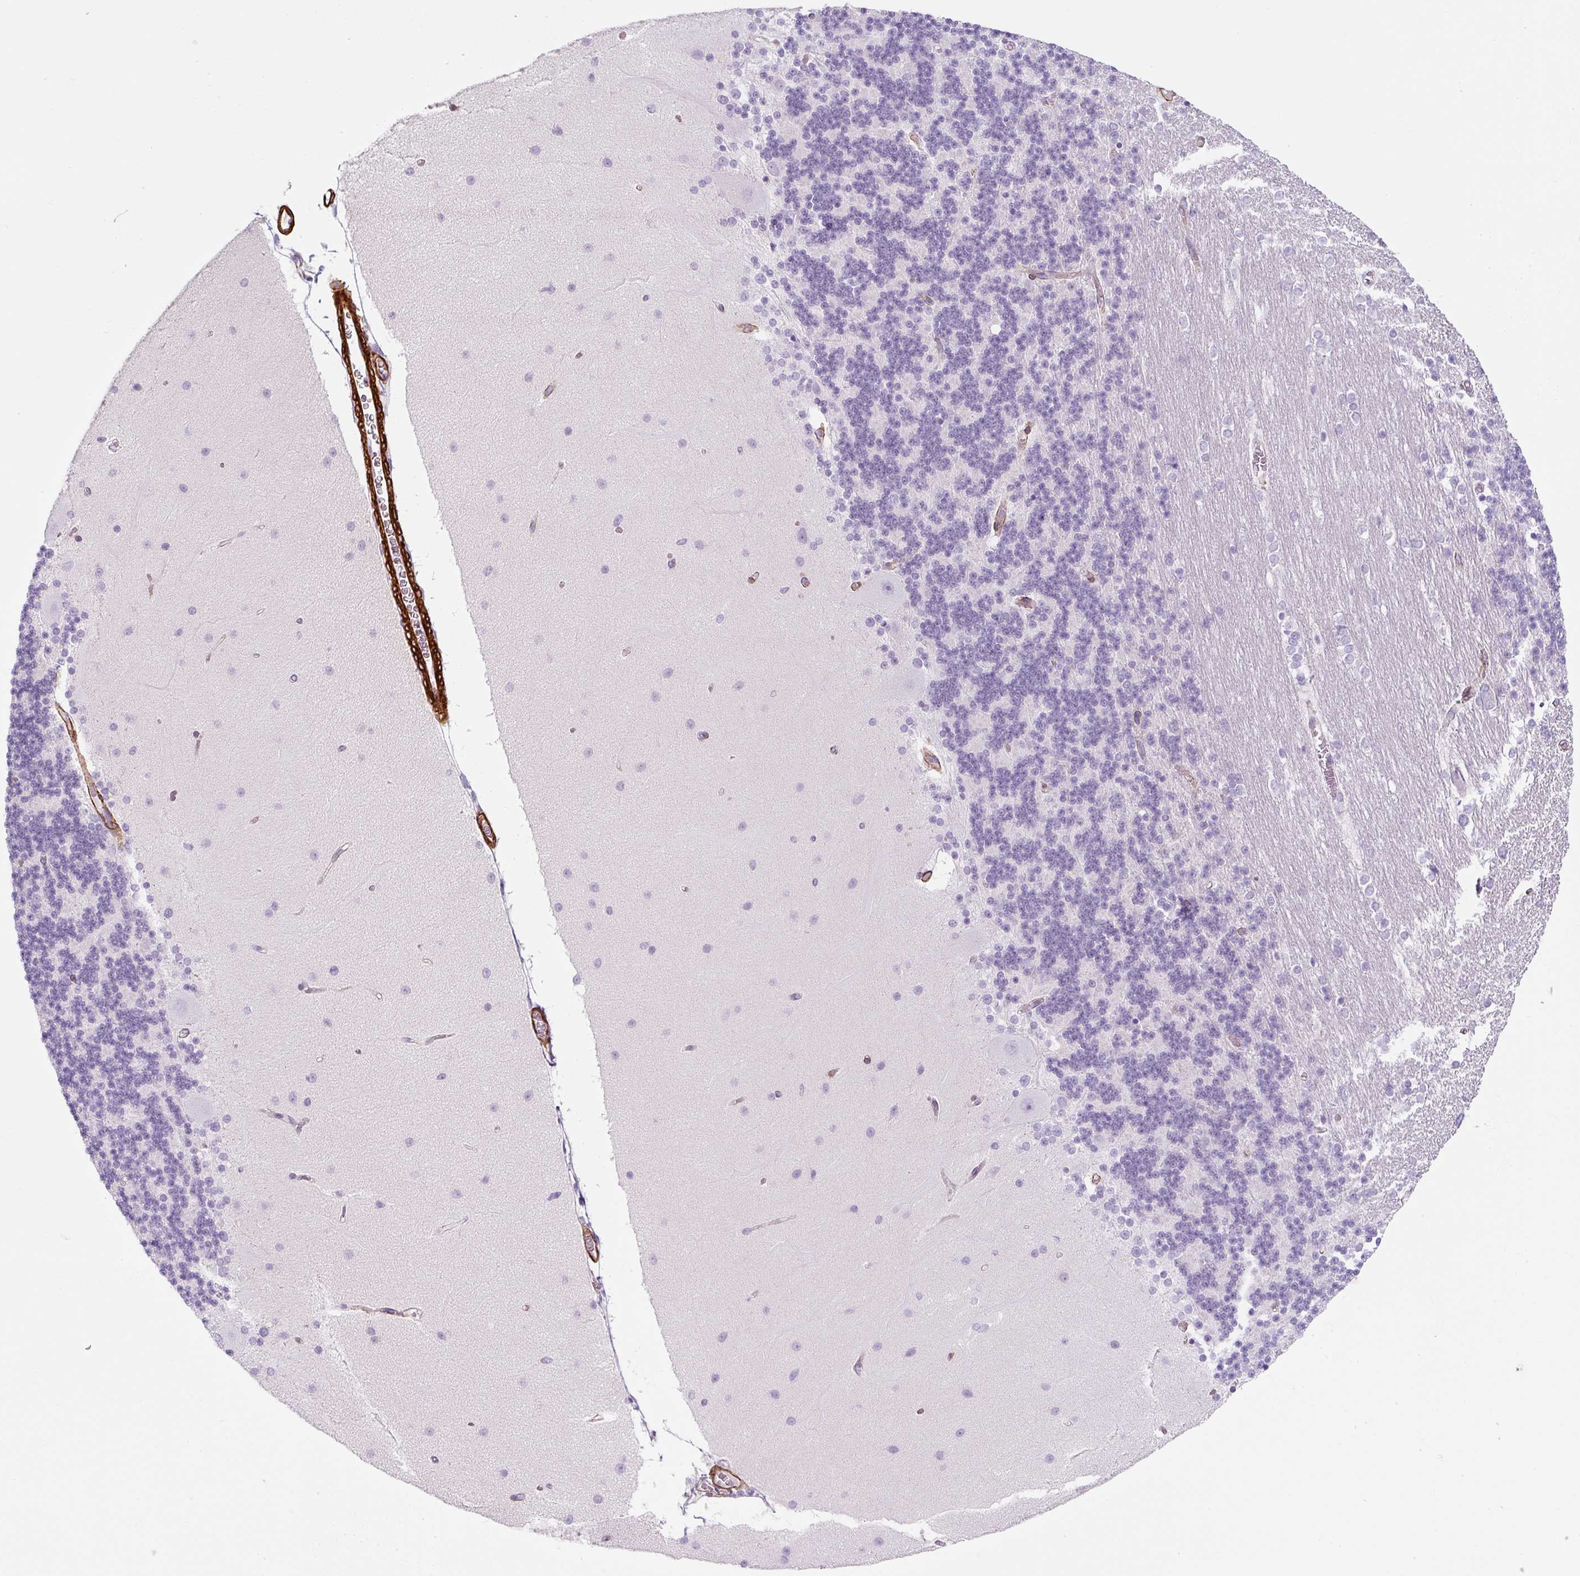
{"staining": {"intensity": "negative", "quantity": "none", "location": "none"}, "tissue": "cerebellum", "cell_type": "Cells in granular layer", "image_type": "normal", "snomed": [{"axis": "morphology", "description": "Normal tissue, NOS"}, {"axis": "topography", "description": "Cerebellum"}], "caption": "DAB immunohistochemical staining of normal human cerebellum shows no significant expression in cells in granular layer. The staining was performed using DAB to visualize the protein expression in brown, while the nuclei were stained in blue with hematoxylin (Magnification: 20x).", "gene": "CAVIN3", "patient": {"sex": "female", "age": 54}}